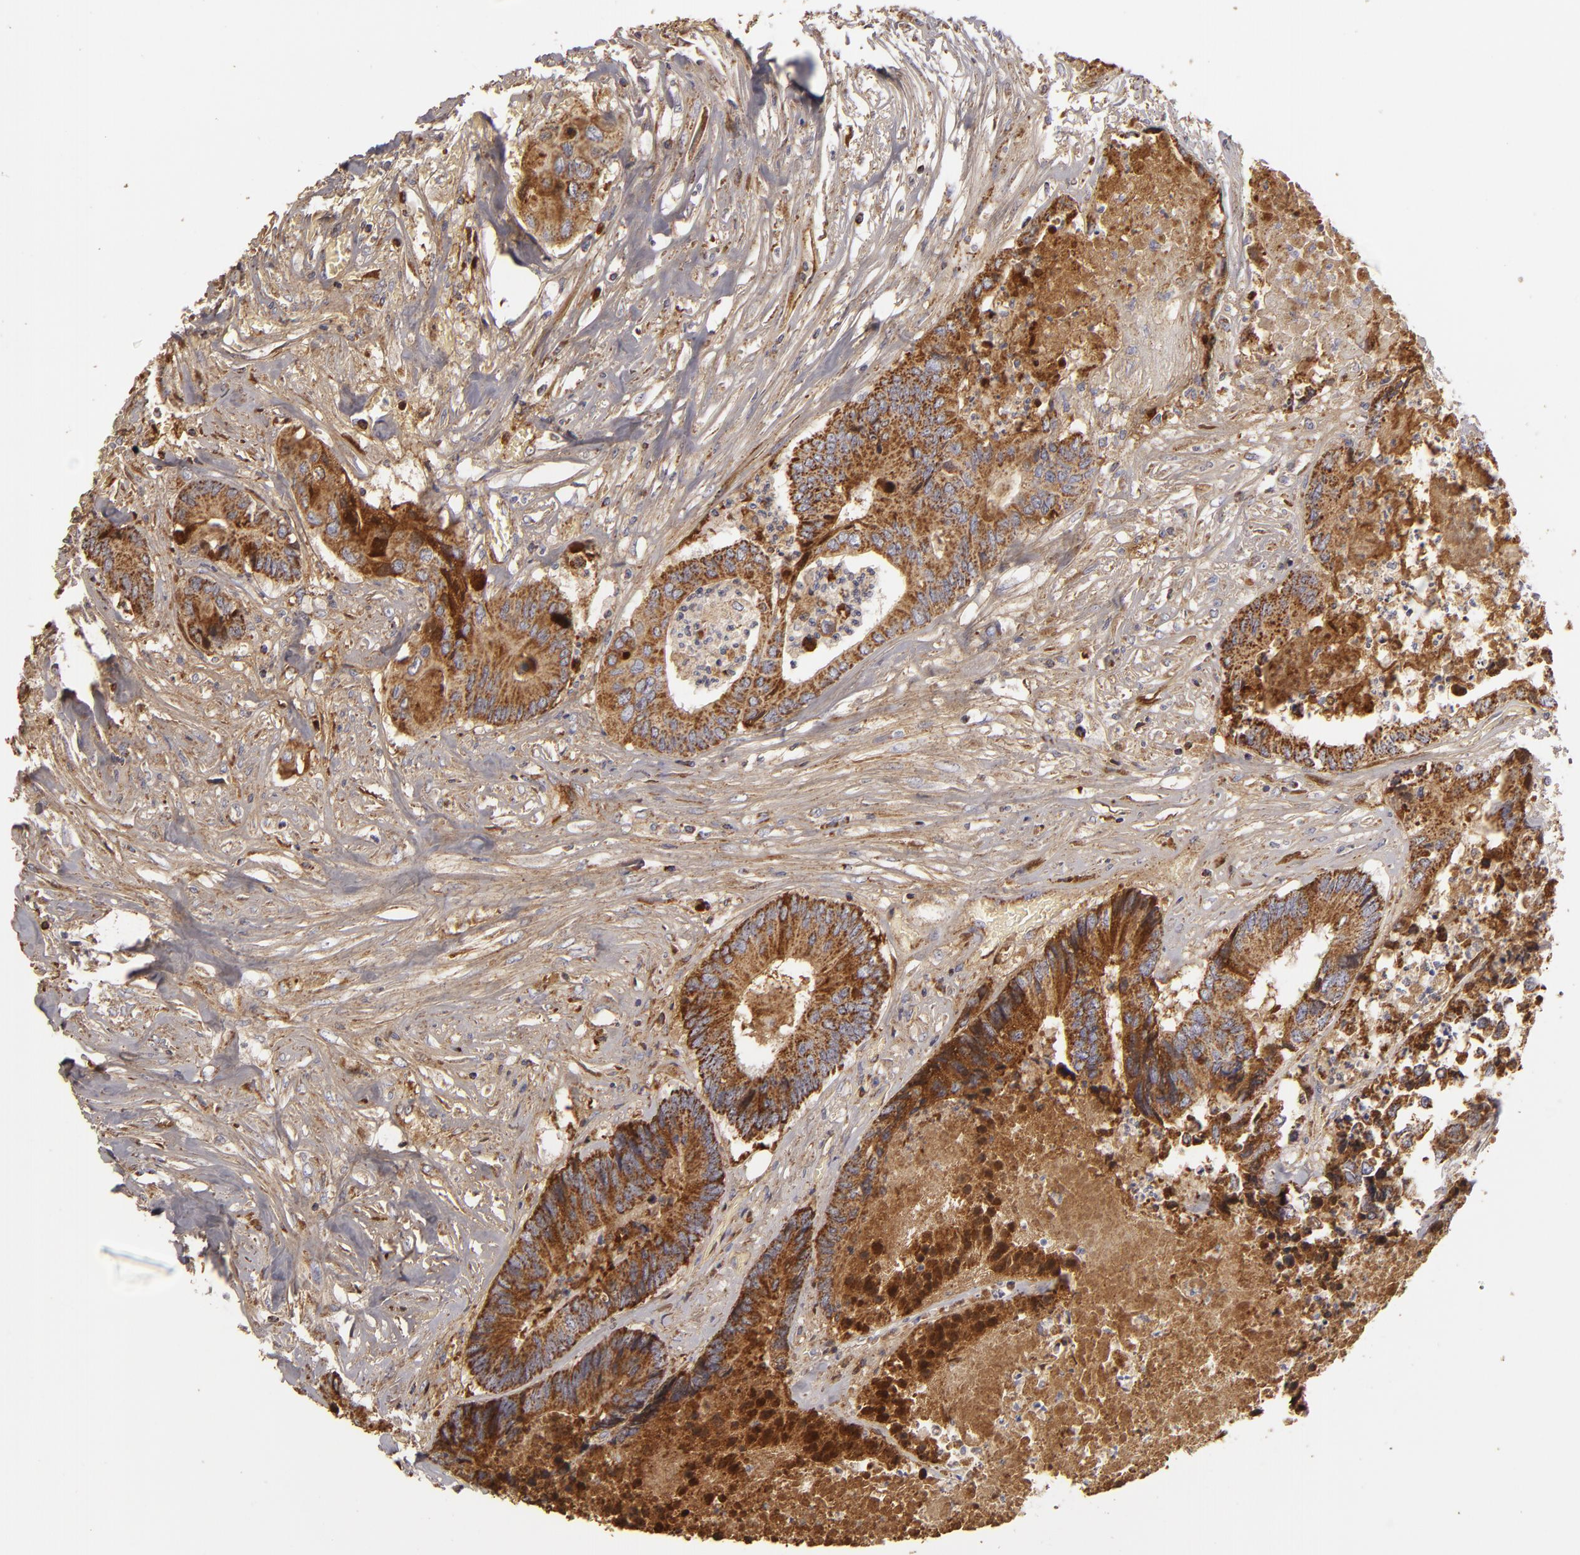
{"staining": {"intensity": "strong", "quantity": ">75%", "location": "cytoplasmic/membranous"}, "tissue": "colorectal cancer", "cell_type": "Tumor cells", "image_type": "cancer", "snomed": [{"axis": "morphology", "description": "Adenocarcinoma, NOS"}, {"axis": "topography", "description": "Rectum"}], "caption": "Approximately >75% of tumor cells in human colorectal adenocarcinoma exhibit strong cytoplasmic/membranous protein positivity as visualized by brown immunohistochemical staining.", "gene": "CFB", "patient": {"sex": "male", "age": 55}}